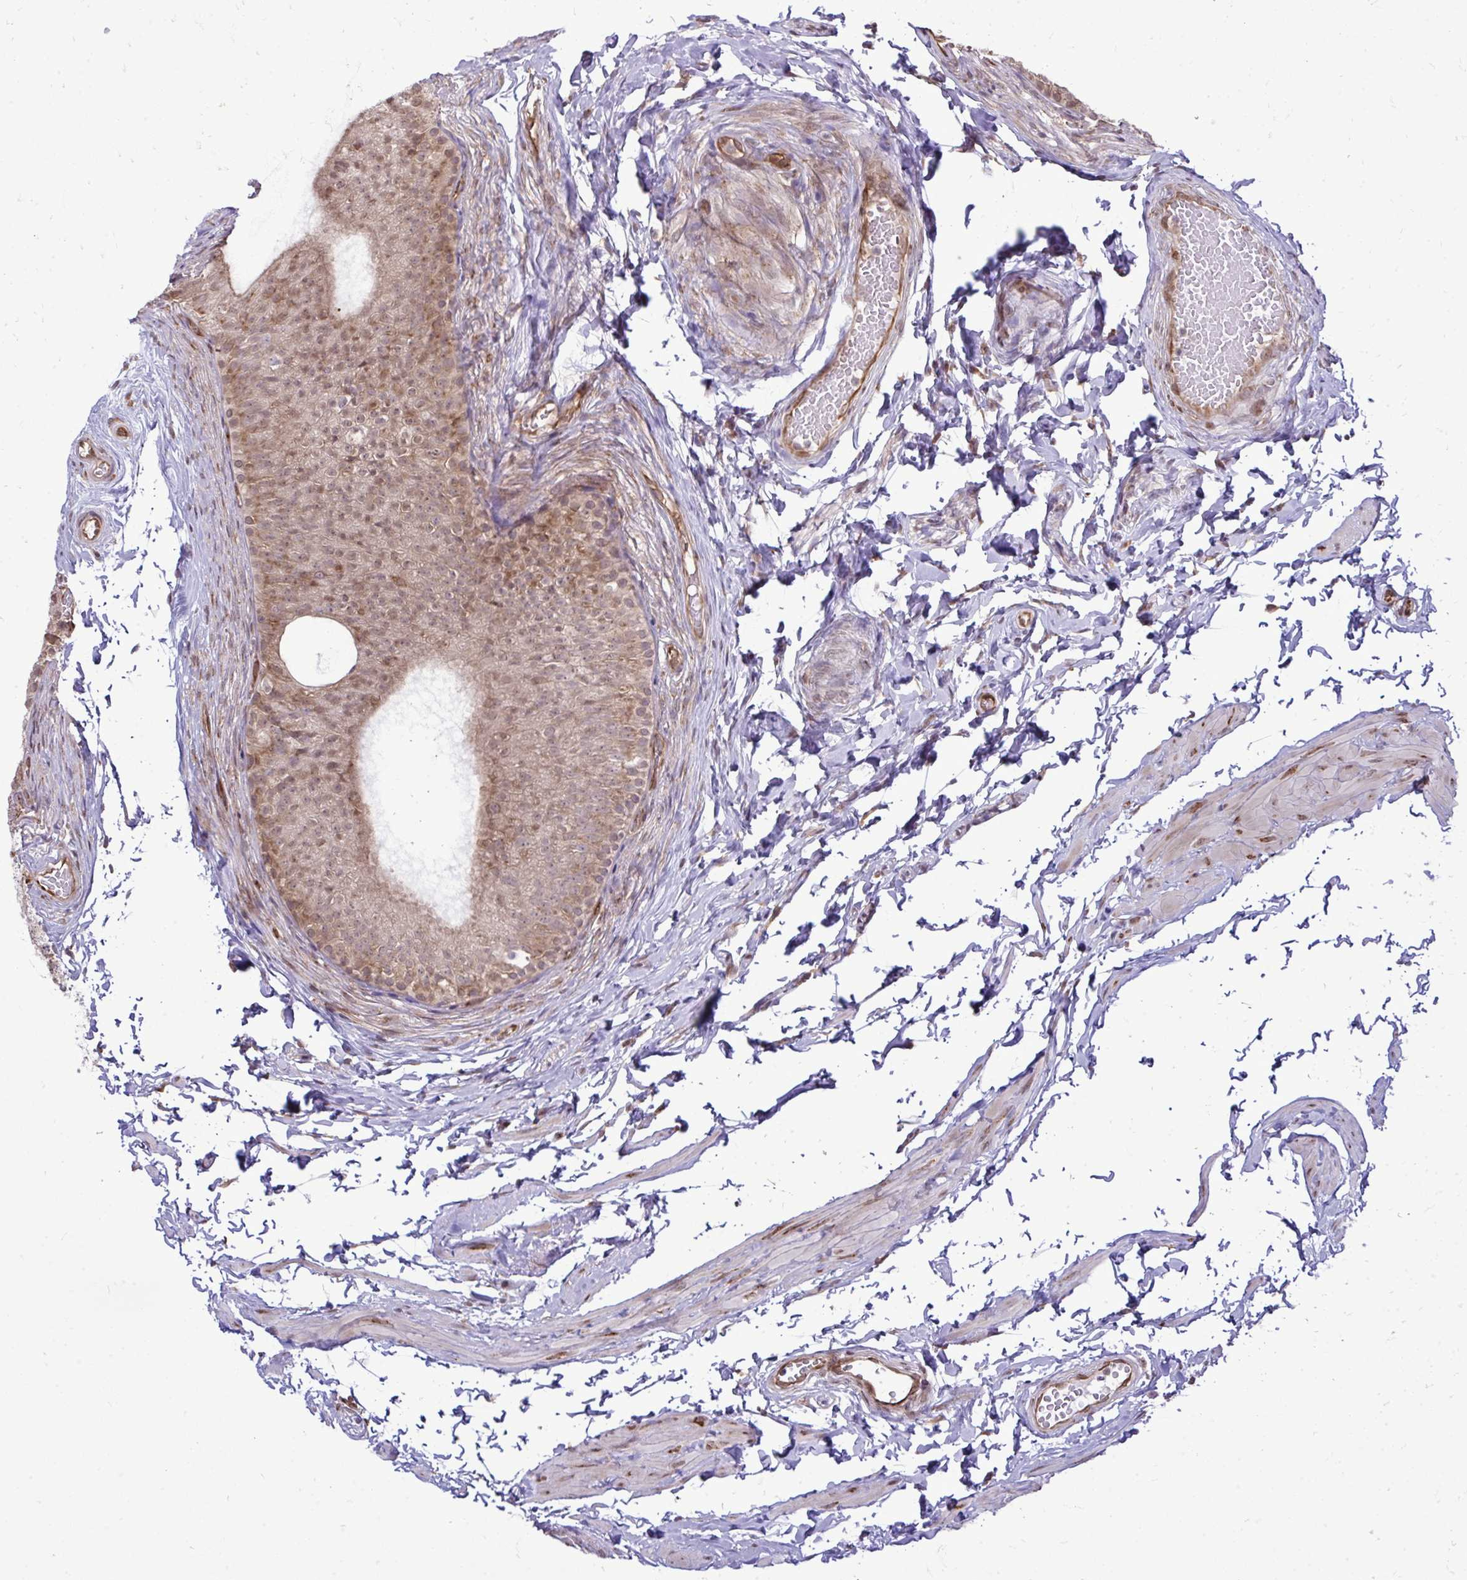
{"staining": {"intensity": "moderate", "quantity": "25%-75%", "location": "cytoplasmic/membranous,nuclear"}, "tissue": "epididymis", "cell_type": "Glandular cells", "image_type": "normal", "snomed": [{"axis": "morphology", "description": "Normal tissue, NOS"}, {"axis": "topography", "description": "Epididymis, spermatic cord, NOS"}, {"axis": "topography", "description": "Epididymis"}, {"axis": "topography", "description": "Peripheral nerve tissue"}], "caption": "Protein staining by immunohistochemistry (IHC) demonstrates moderate cytoplasmic/membranous,nuclear positivity in about 25%-75% of glandular cells in normal epididymis.", "gene": "FUT10", "patient": {"sex": "male", "age": 29}}